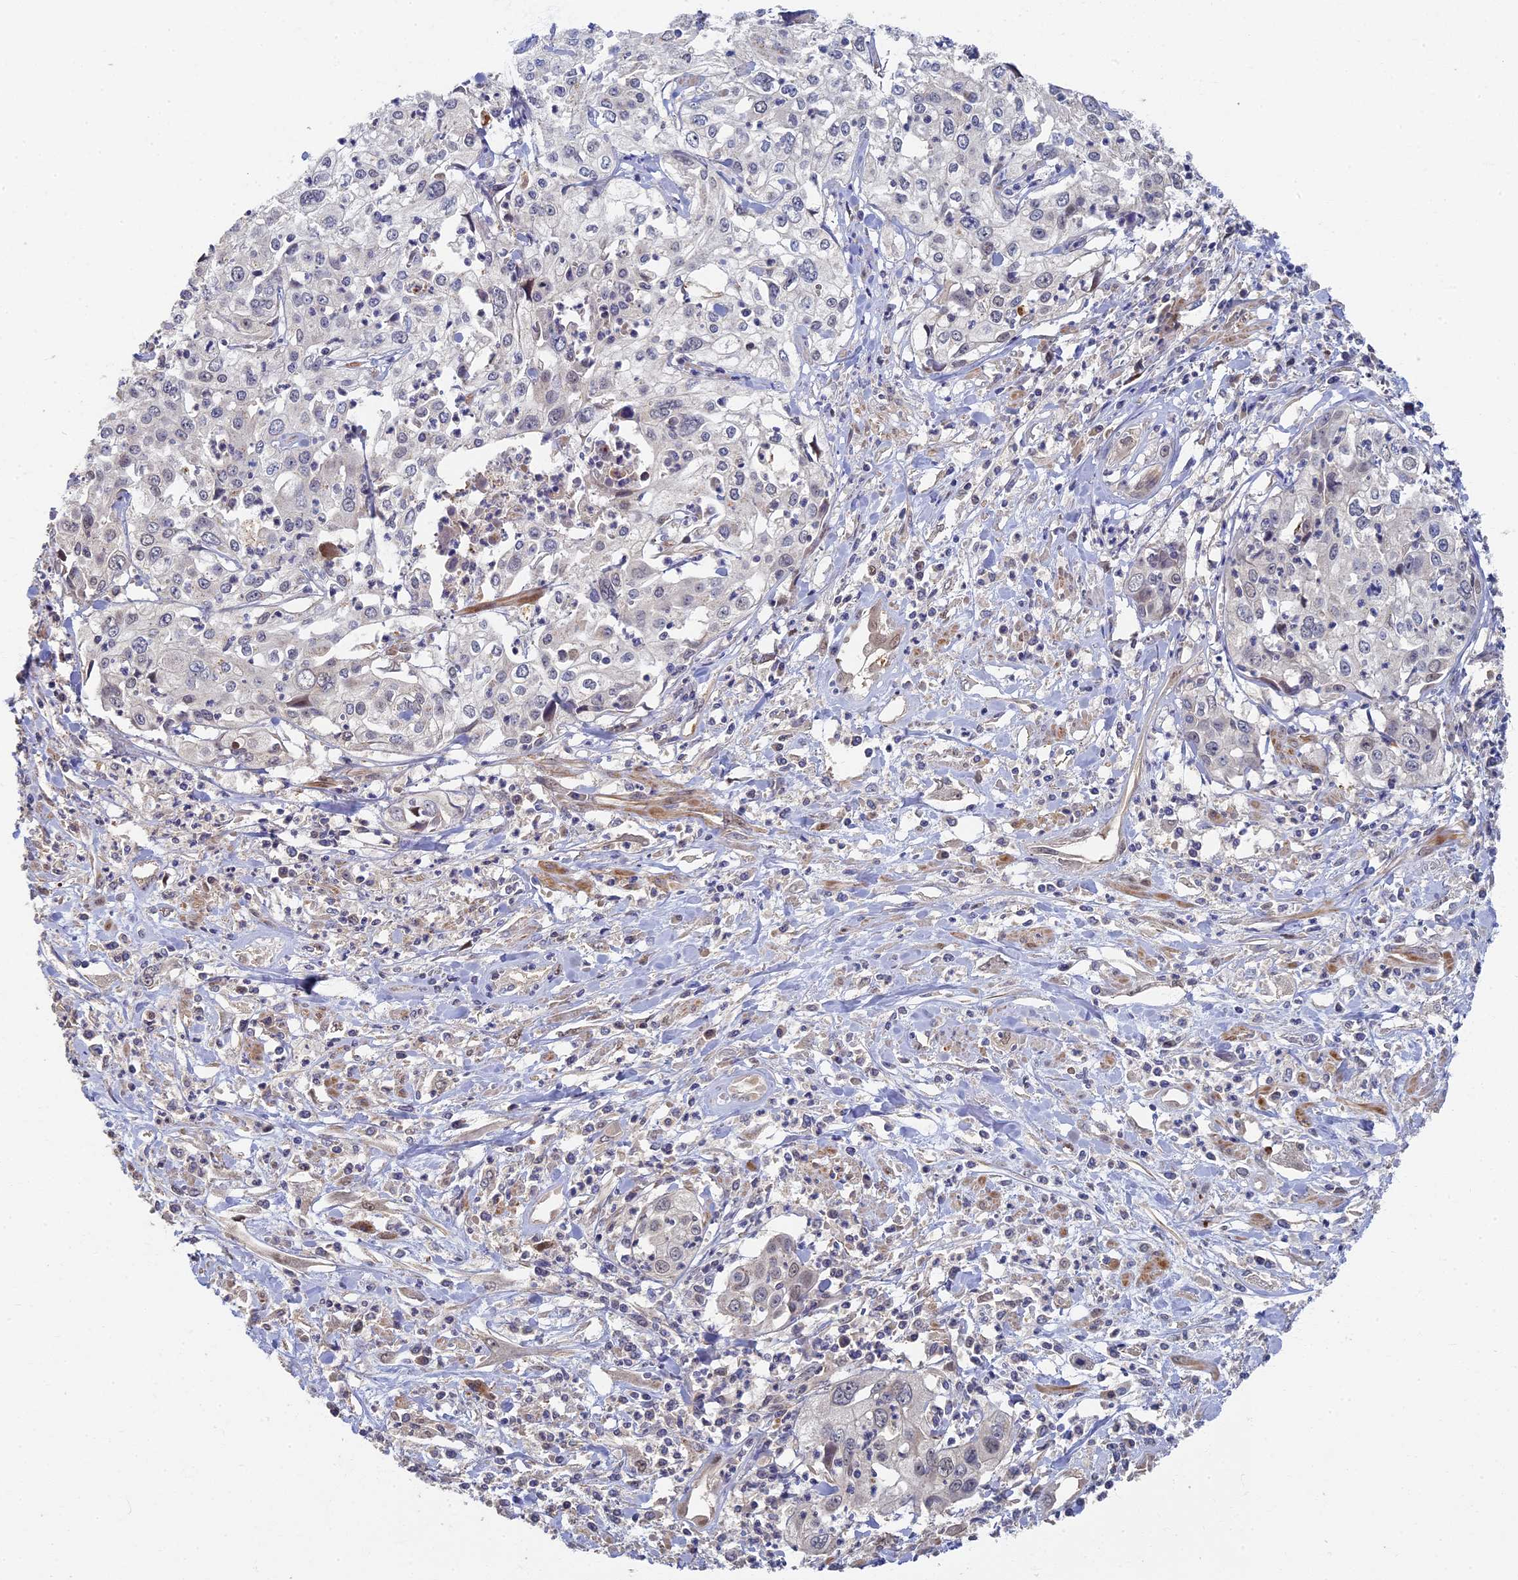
{"staining": {"intensity": "negative", "quantity": "none", "location": "none"}, "tissue": "cervical cancer", "cell_type": "Tumor cells", "image_type": "cancer", "snomed": [{"axis": "morphology", "description": "Squamous cell carcinoma, NOS"}, {"axis": "topography", "description": "Cervix"}], "caption": "Immunohistochemistry photomicrograph of human squamous cell carcinoma (cervical) stained for a protein (brown), which shows no positivity in tumor cells.", "gene": "RSPH3", "patient": {"sex": "female", "age": 31}}